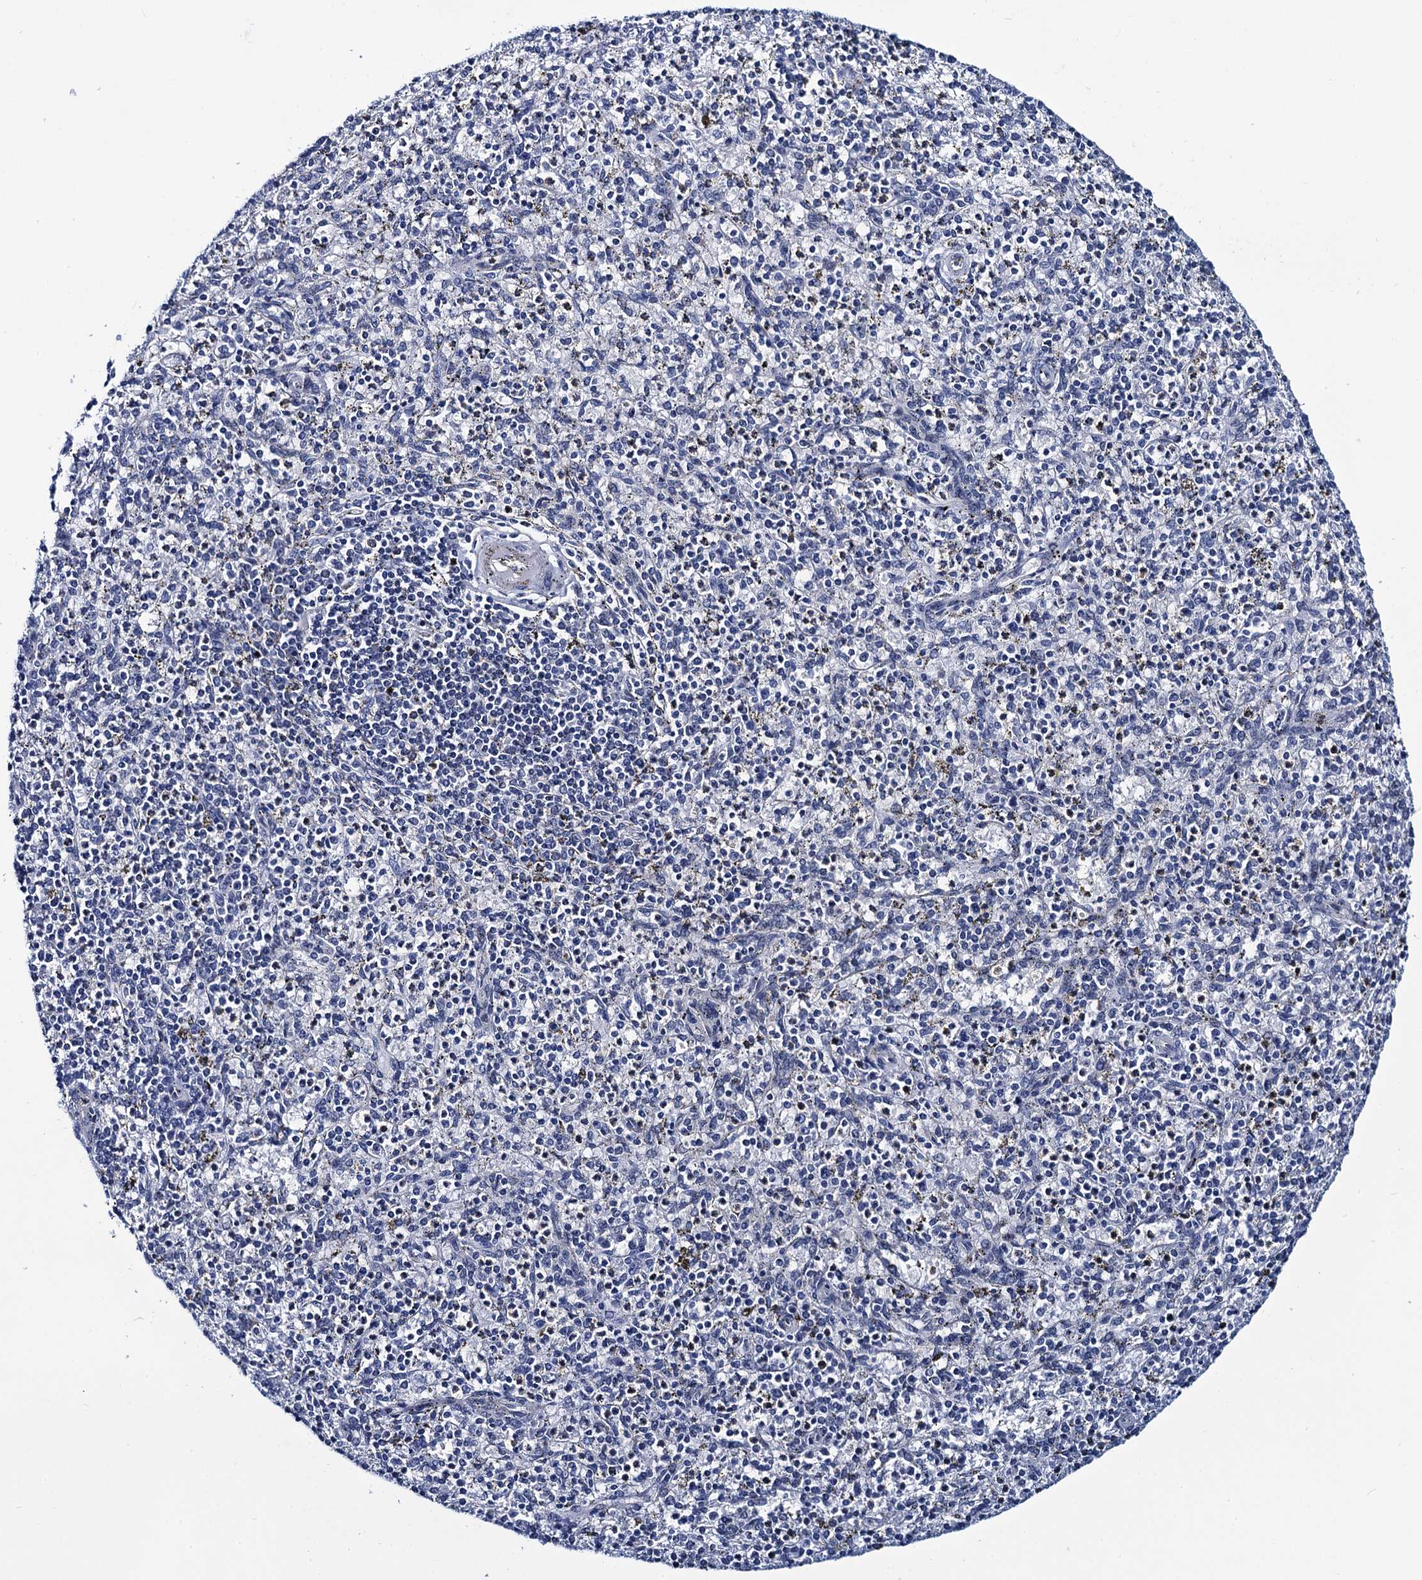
{"staining": {"intensity": "negative", "quantity": "none", "location": "none"}, "tissue": "spleen", "cell_type": "Cells in red pulp", "image_type": "normal", "snomed": [{"axis": "morphology", "description": "Normal tissue, NOS"}, {"axis": "topography", "description": "Spleen"}], "caption": "IHC of benign human spleen shows no expression in cells in red pulp.", "gene": "C16orf87", "patient": {"sex": "male", "age": 72}}